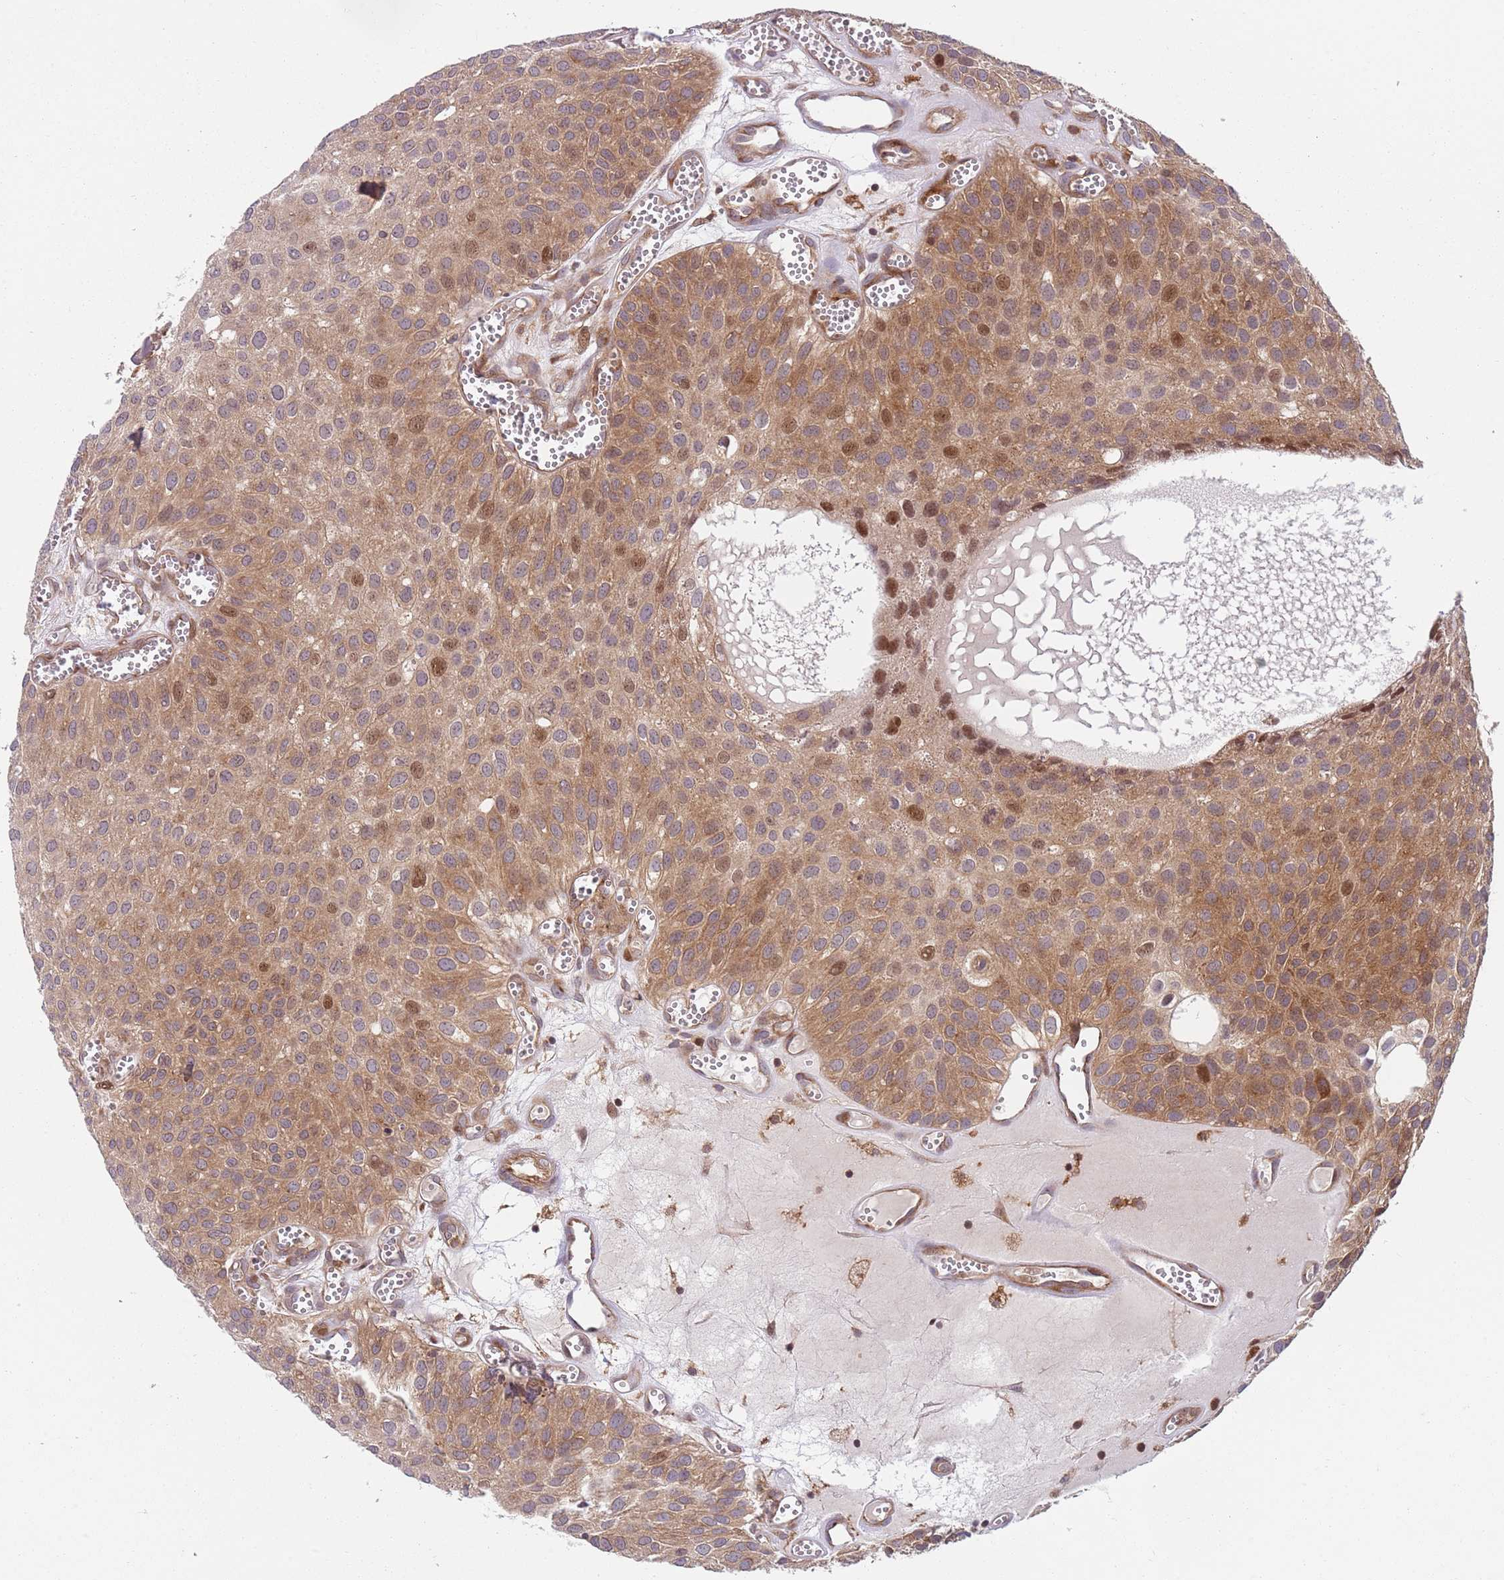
{"staining": {"intensity": "moderate", "quantity": ">75%", "location": "cytoplasmic/membranous,nuclear"}, "tissue": "urothelial cancer", "cell_type": "Tumor cells", "image_type": "cancer", "snomed": [{"axis": "morphology", "description": "Urothelial carcinoma, Low grade"}, {"axis": "topography", "description": "Urinary bladder"}], "caption": "A histopathology image of human urothelial cancer stained for a protein displays moderate cytoplasmic/membranous and nuclear brown staining in tumor cells.", "gene": "GGA1", "patient": {"sex": "male", "age": 88}}